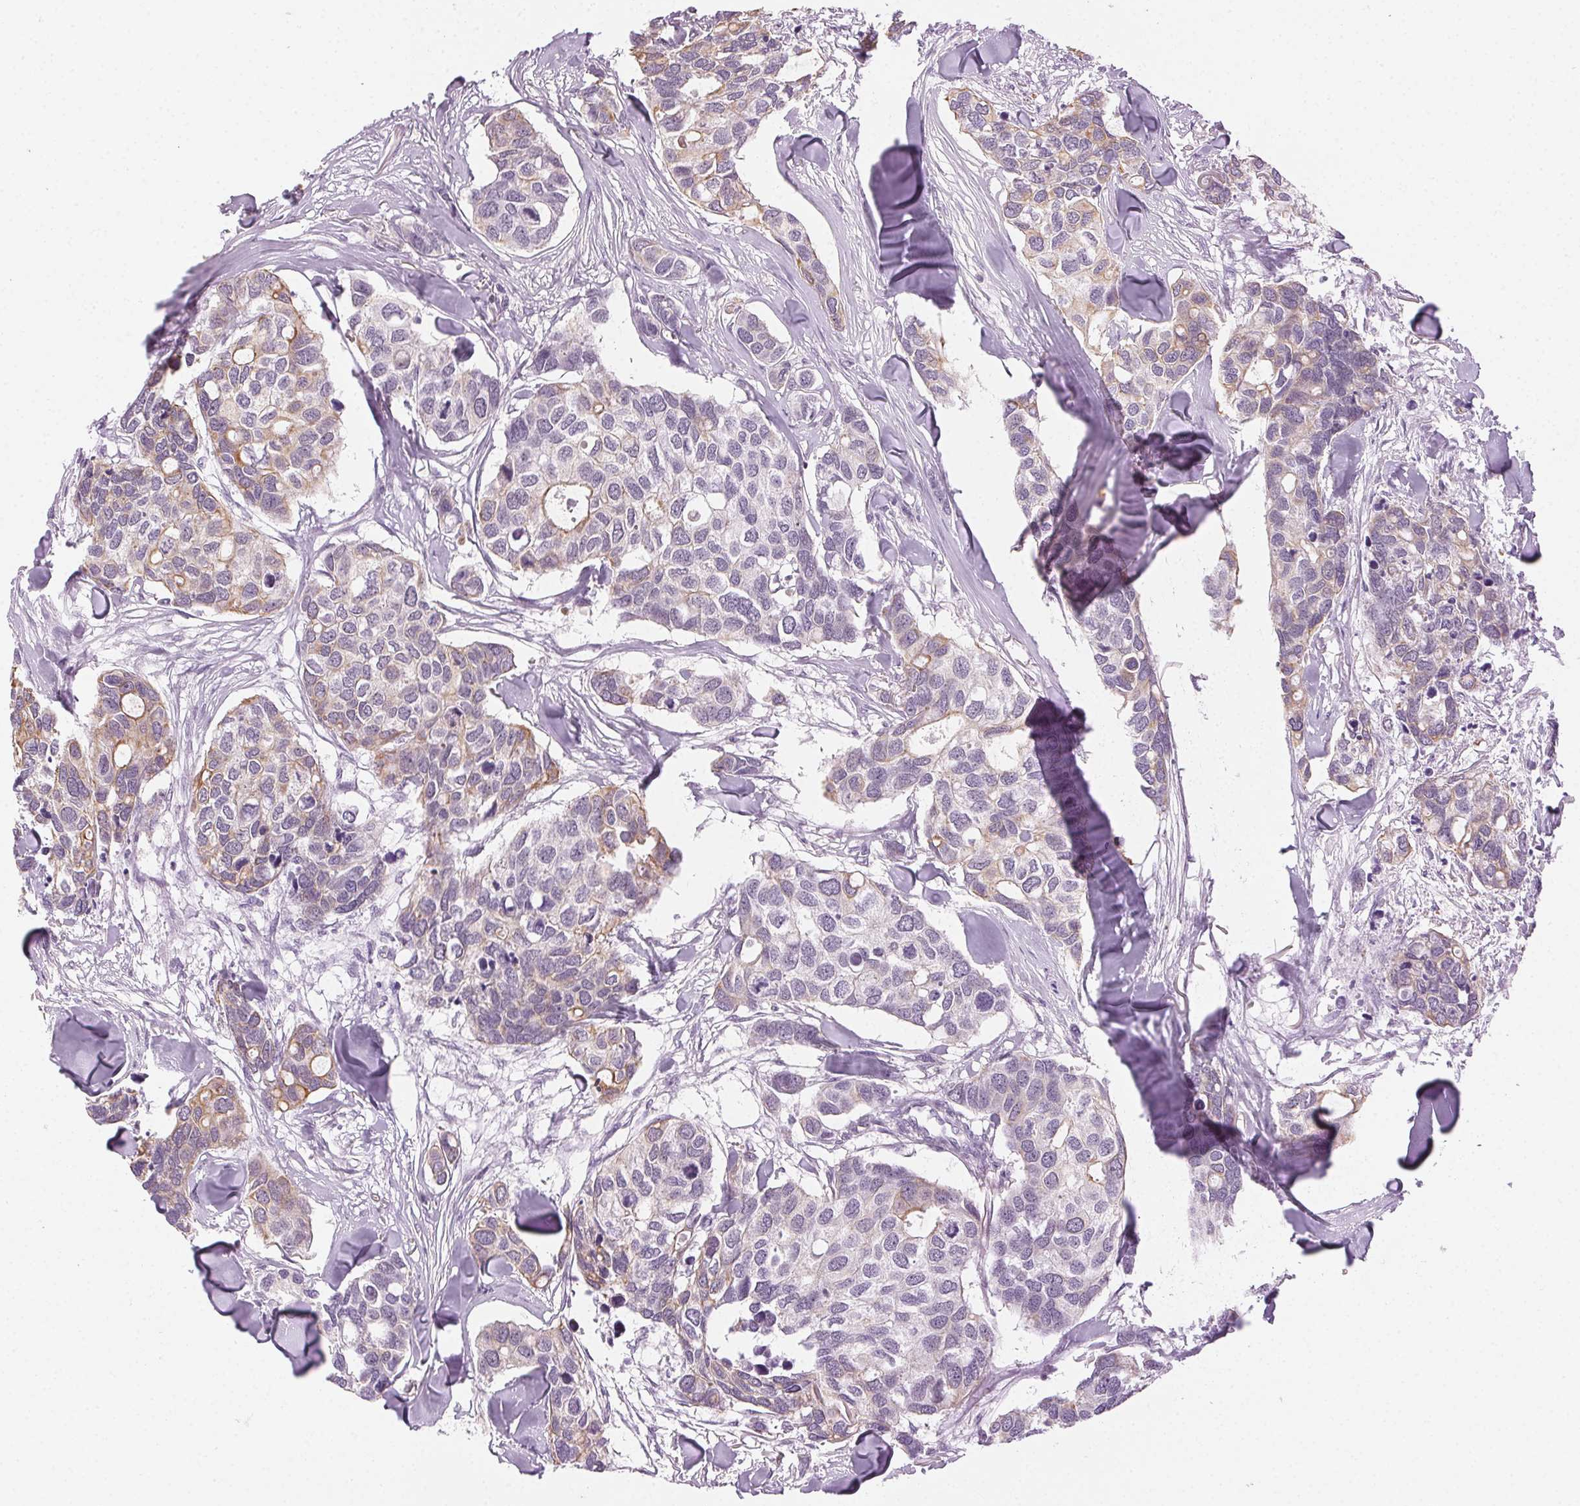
{"staining": {"intensity": "weak", "quantity": "25%-75%", "location": "cytoplasmic/membranous"}, "tissue": "breast cancer", "cell_type": "Tumor cells", "image_type": "cancer", "snomed": [{"axis": "morphology", "description": "Duct carcinoma"}, {"axis": "topography", "description": "Breast"}], "caption": "This is an image of IHC staining of infiltrating ductal carcinoma (breast), which shows weak staining in the cytoplasmic/membranous of tumor cells.", "gene": "AIF1L", "patient": {"sex": "female", "age": 83}}